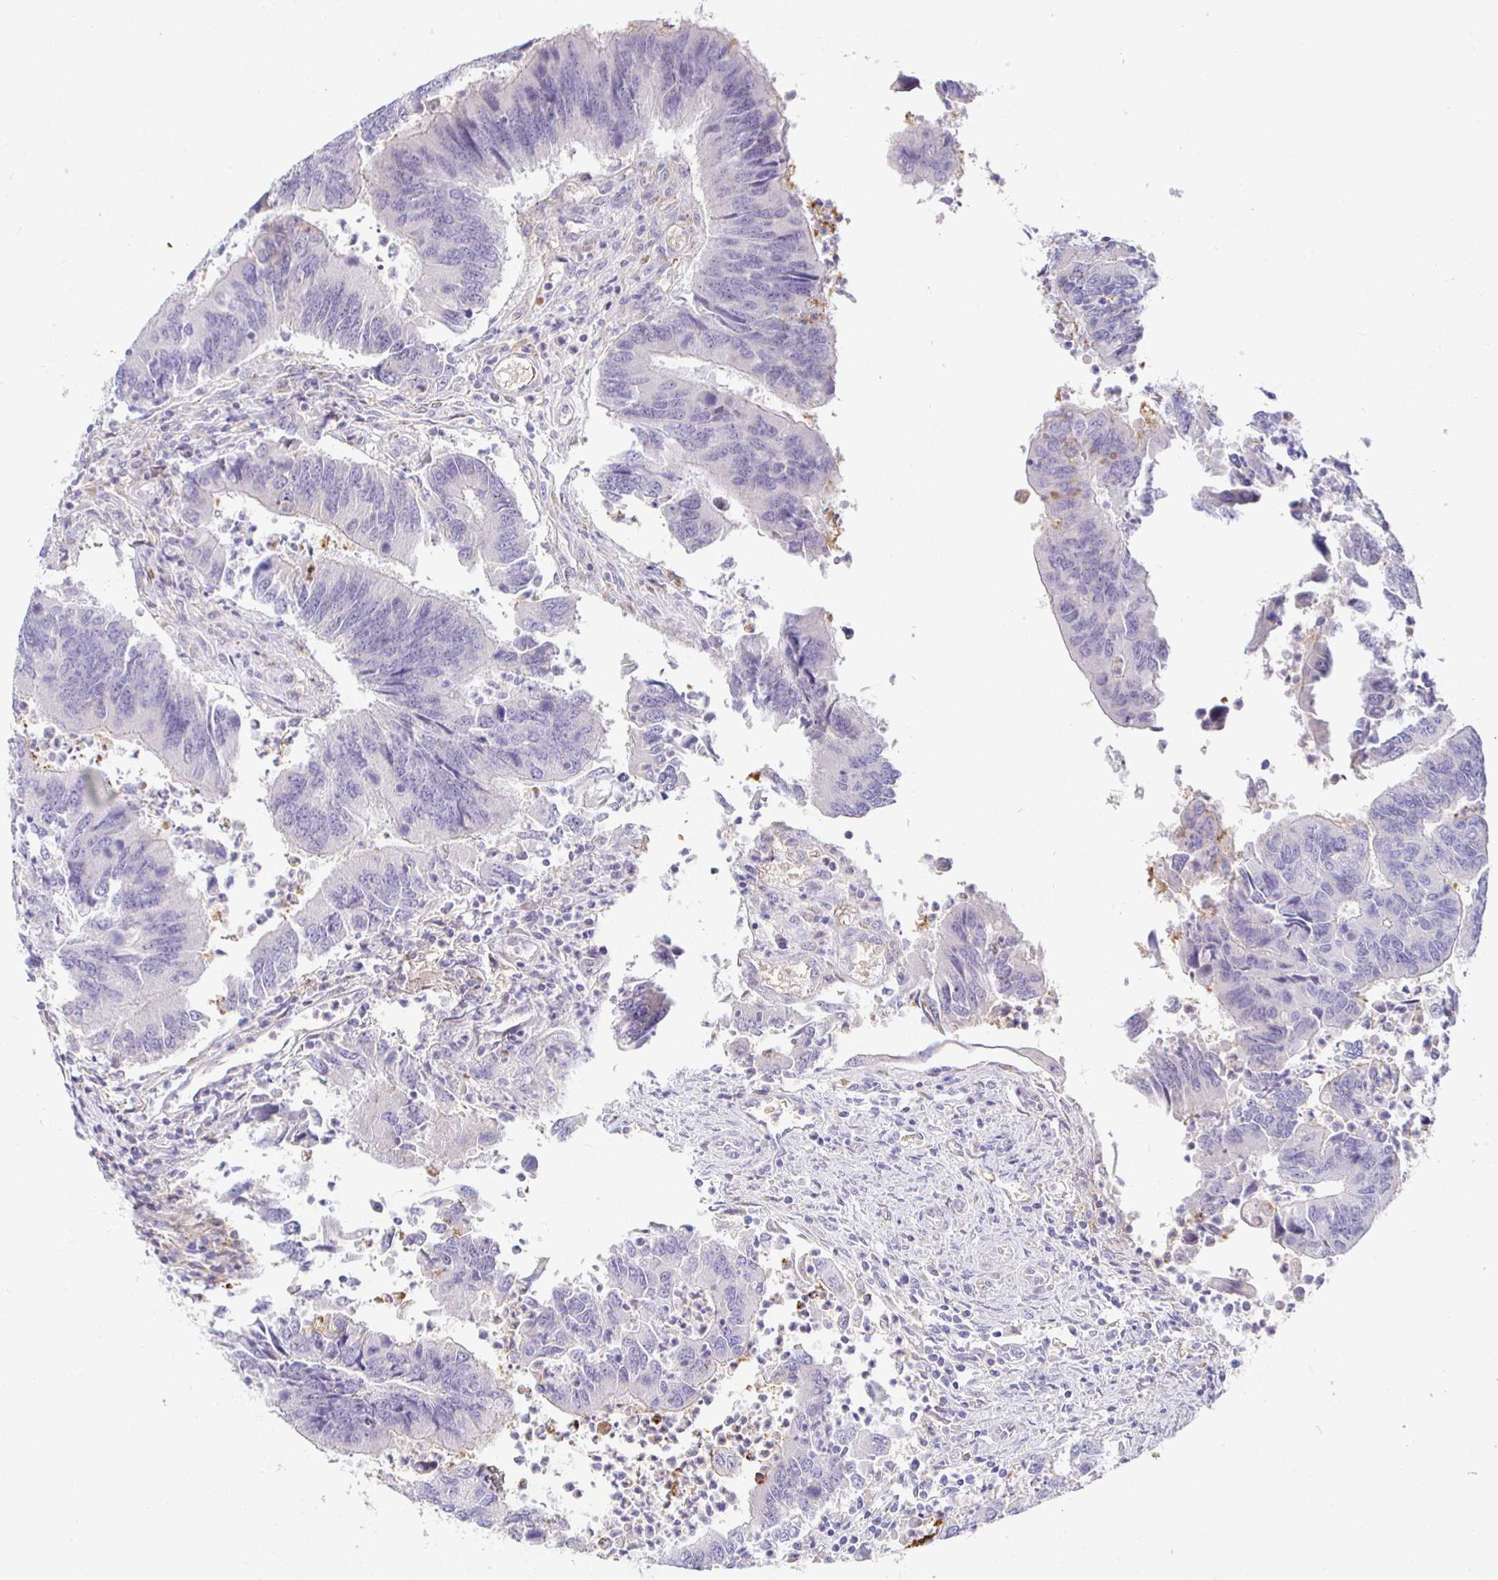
{"staining": {"intensity": "negative", "quantity": "none", "location": "none"}, "tissue": "colorectal cancer", "cell_type": "Tumor cells", "image_type": "cancer", "snomed": [{"axis": "morphology", "description": "Adenocarcinoma, NOS"}, {"axis": "topography", "description": "Colon"}], "caption": "This is an IHC histopathology image of human colorectal cancer (adenocarcinoma). There is no staining in tumor cells.", "gene": "SIRPA", "patient": {"sex": "female", "age": 67}}